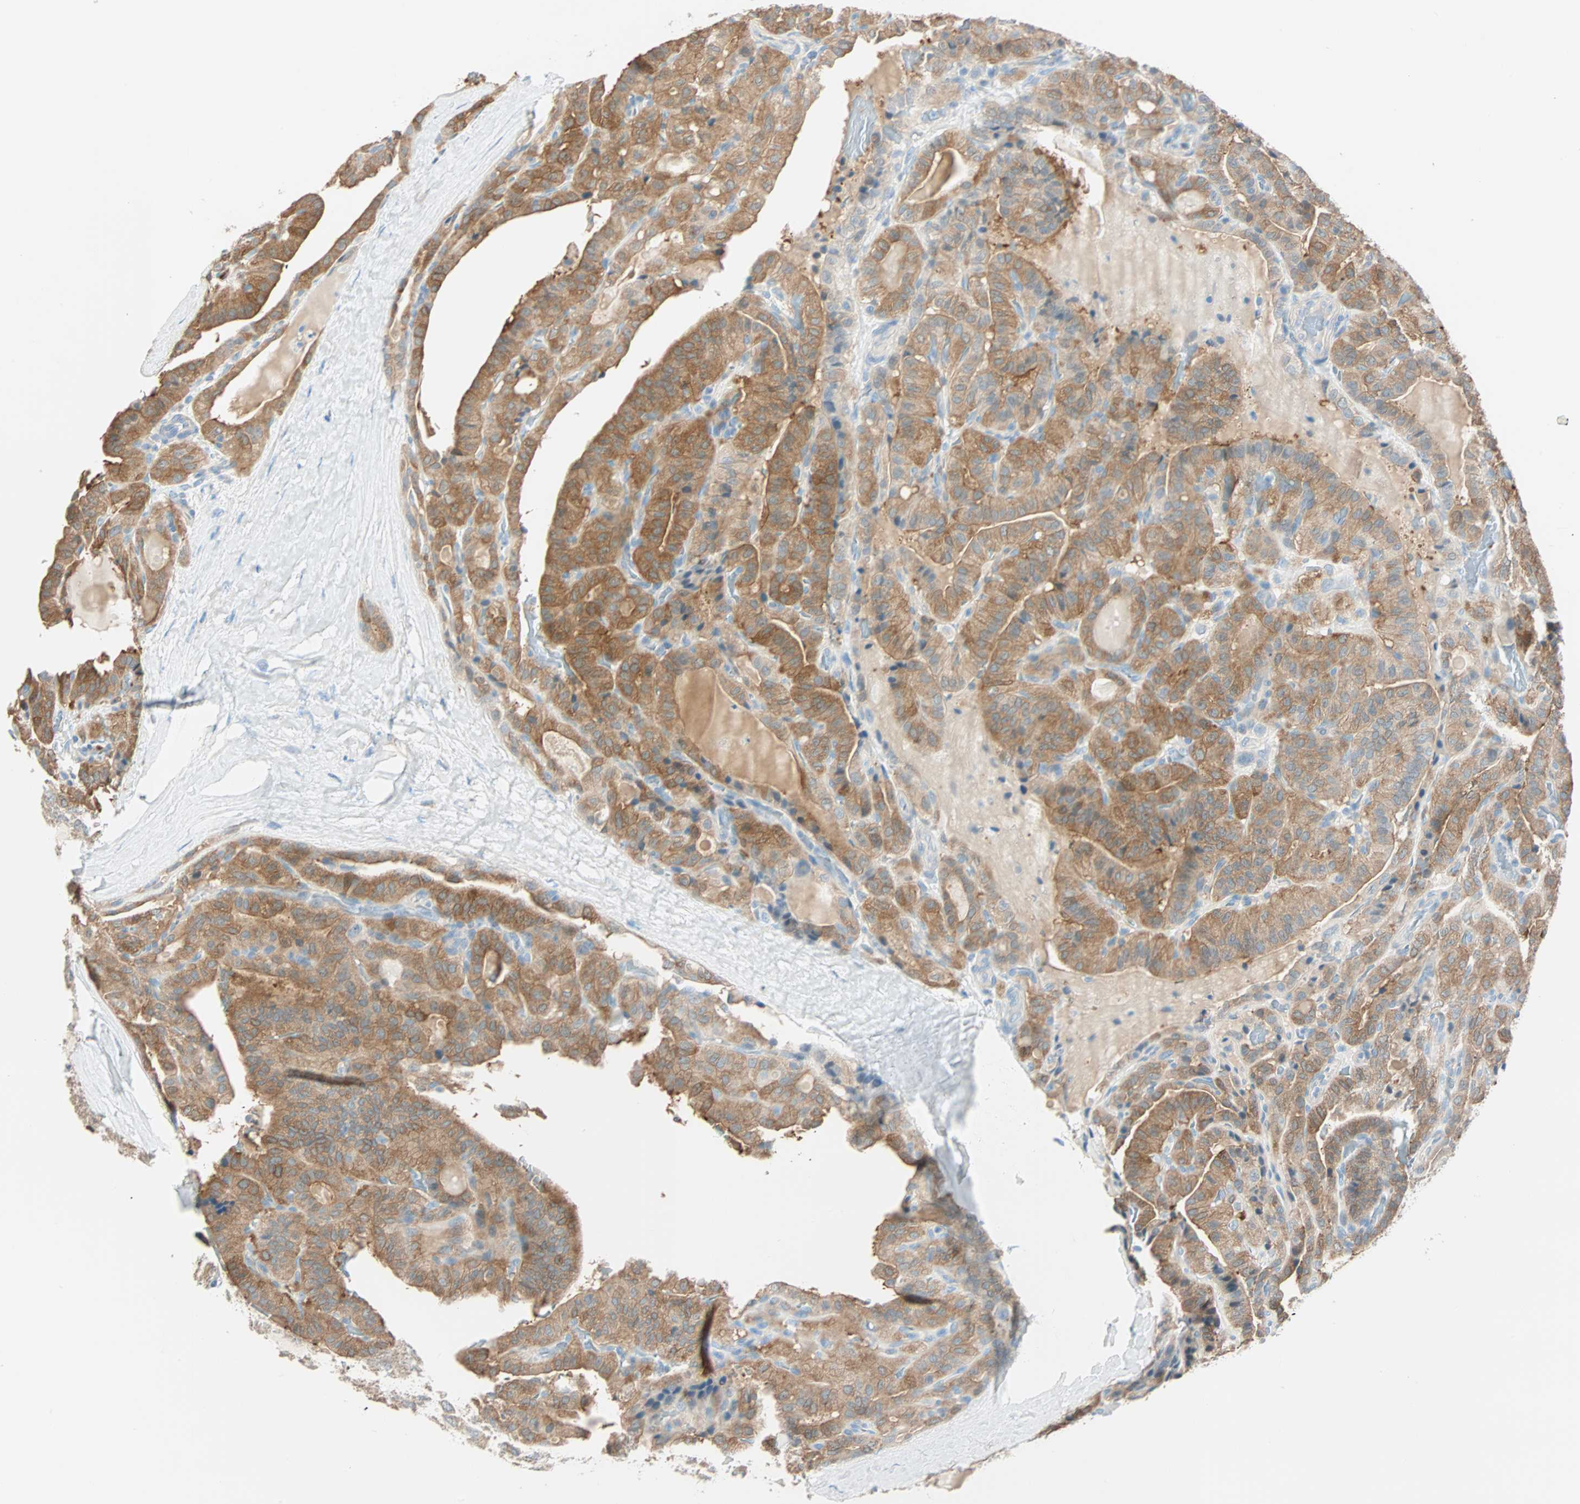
{"staining": {"intensity": "moderate", "quantity": ">75%", "location": "cytoplasmic/membranous"}, "tissue": "thyroid cancer", "cell_type": "Tumor cells", "image_type": "cancer", "snomed": [{"axis": "morphology", "description": "Papillary adenocarcinoma, NOS"}, {"axis": "topography", "description": "Thyroid gland"}], "caption": "An image of papillary adenocarcinoma (thyroid) stained for a protein exhibits moderate cytoplasmic/membranous brown staining in tumor cells.", "gene": "ATF6", "patient": {"sex": "male", "age": 77}}